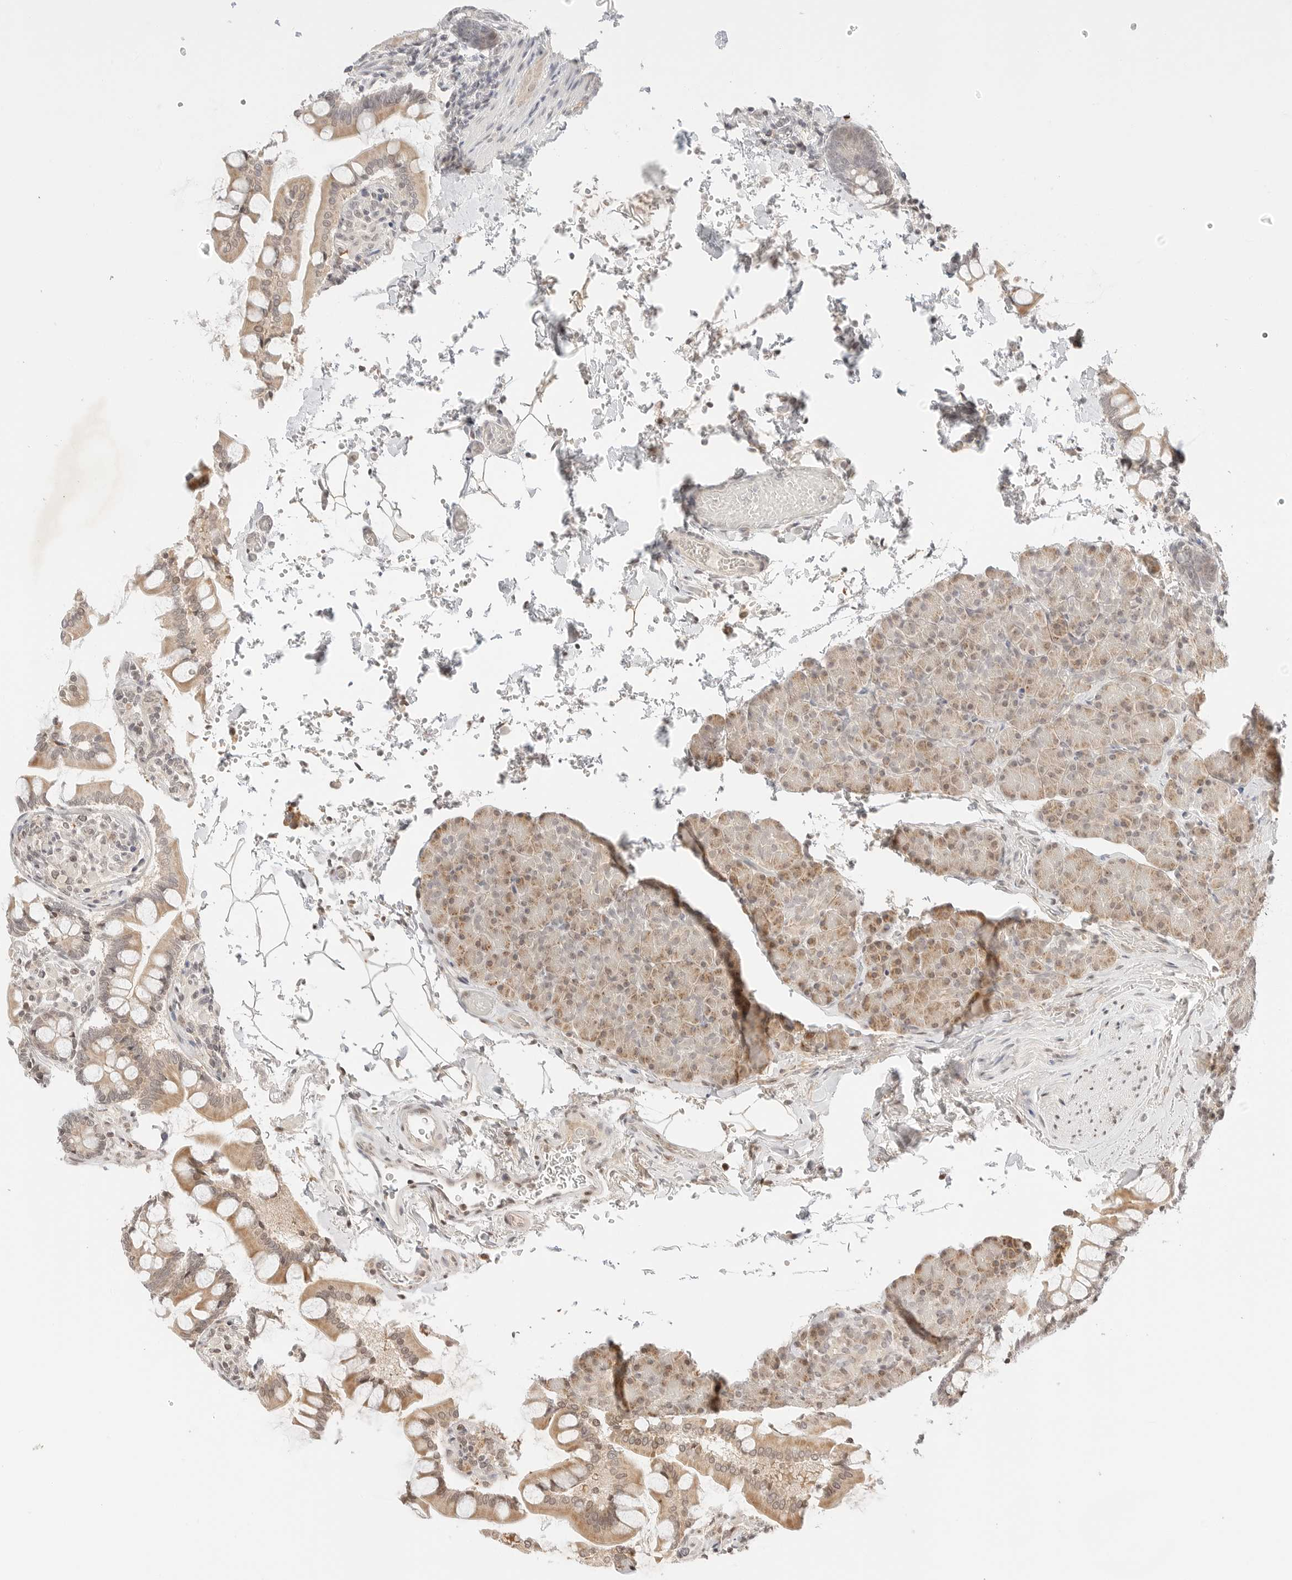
{"staining": {"intensity": "moderate", "quantity": ">75%", "location": "cytoplasmic/membranous,nuclear"}, "tissue": "pancreas", "cell_type": "Exocrine glandular cells", "image_type": "normal", "snomed": [{"axis": "morphology", "description": "Normal tissue, NOS"}, {"axis": "topography", "description": "Pancreas"}], "caption": "Protein staining reveals moderate cytoplasmic/membranous,nuclear expression in approximately >75% of exocrine glandular cells in unremarkable pancreas. The staining was performed using DAB (3,3'-diaminobenzidine), with brown indicating positive protein expression. Nuclei are stained blue with hematoxylin.", "gene": "RPS6KL1", "patient": {"sex": "female", "age": 43}}